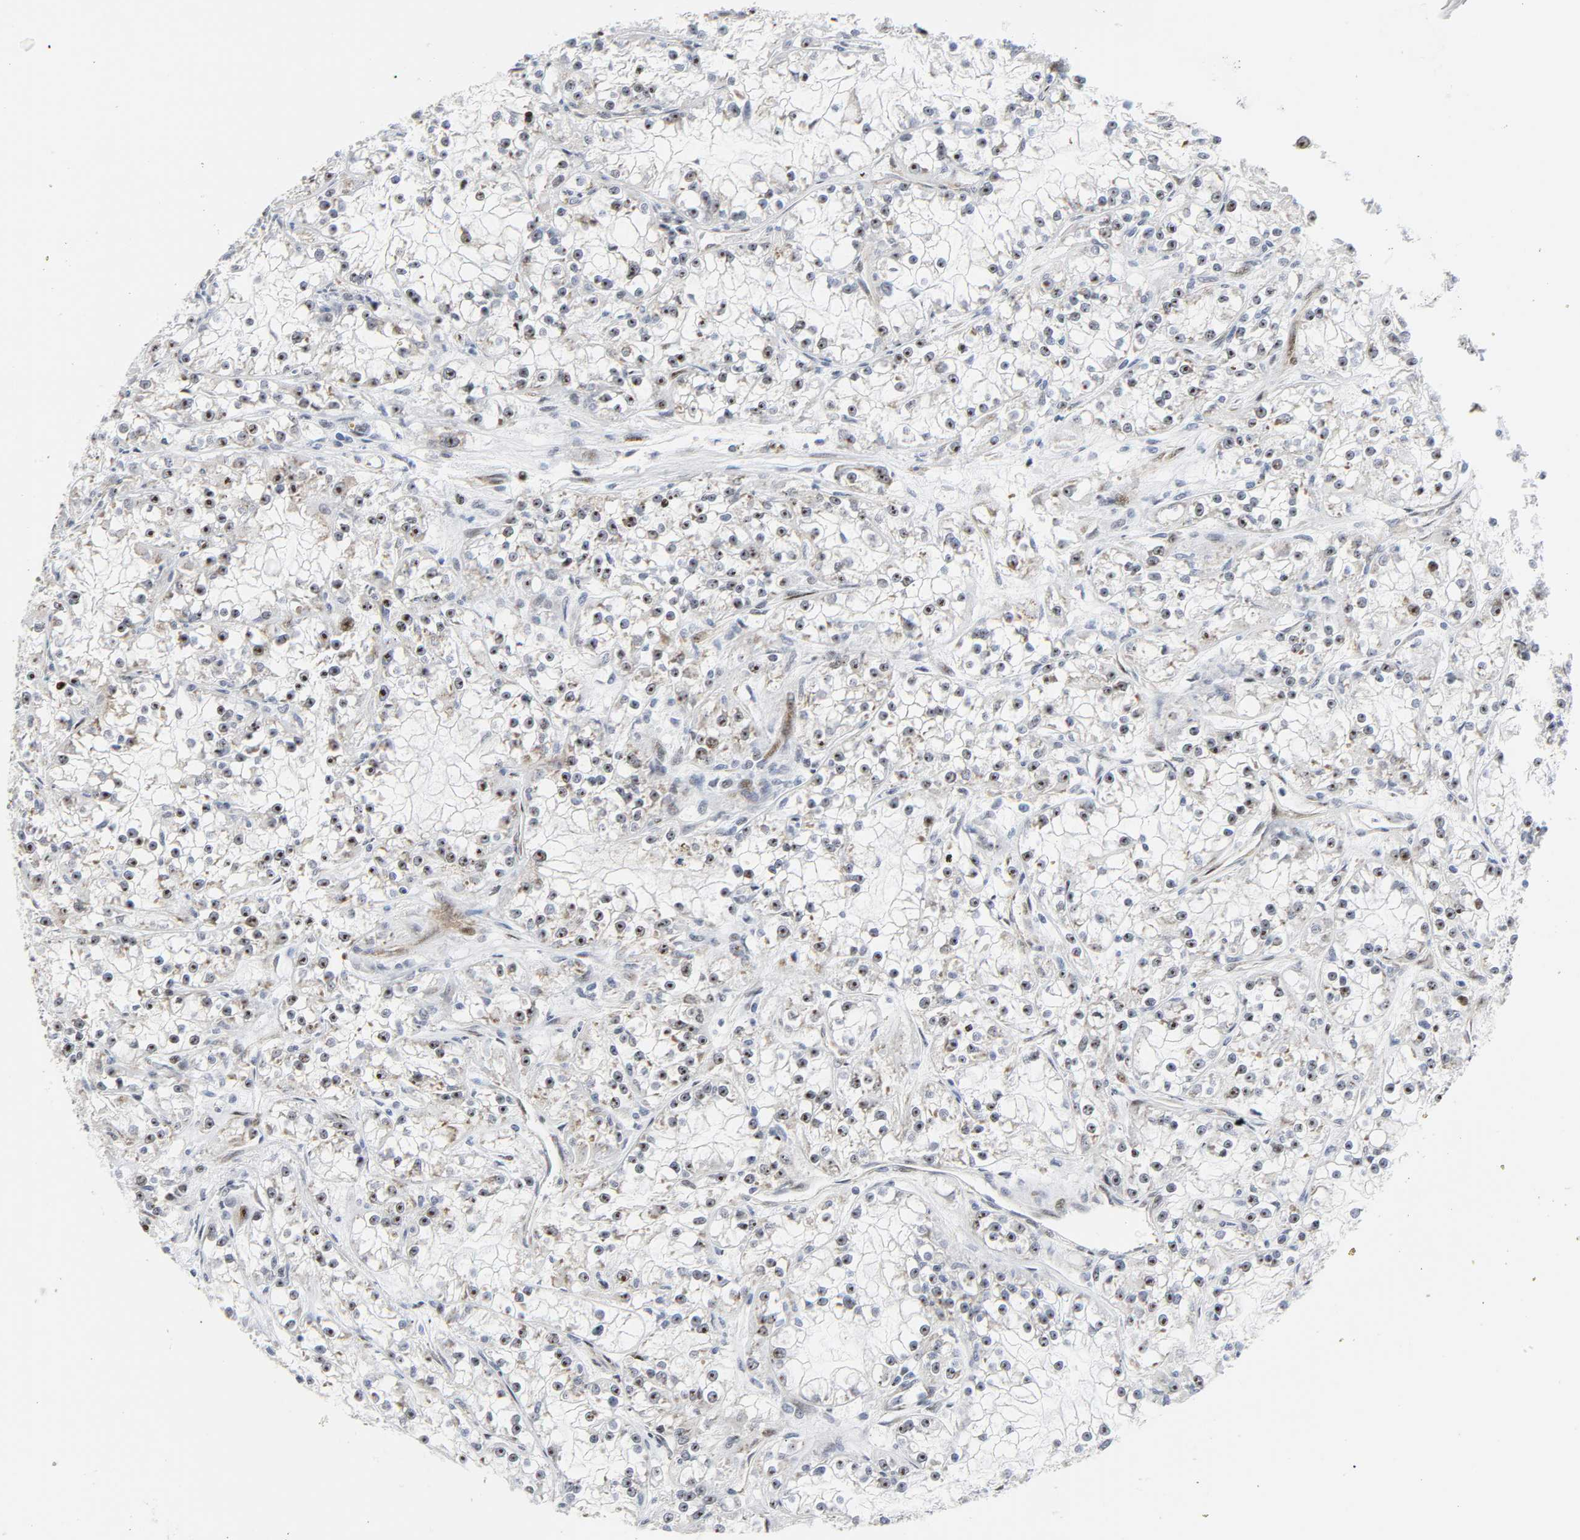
{"staining": {"intensity": "negative", "quantity": "none", "location": "none"}, "tissue": "renal cancer", "cell_type": "Tumor cells", "image_type": "cancer", "snomed": [{"axis": "morphology", "description": "Adenocarcinoma, NOS"}, {"axis": "topography", "description": "Kidney"}], "caption": "There is no significant positivity in tumor cells of adenocarcinoma (renal).", "gene": "DOCK1", "patient": {"sex": "female", "age": 52}}